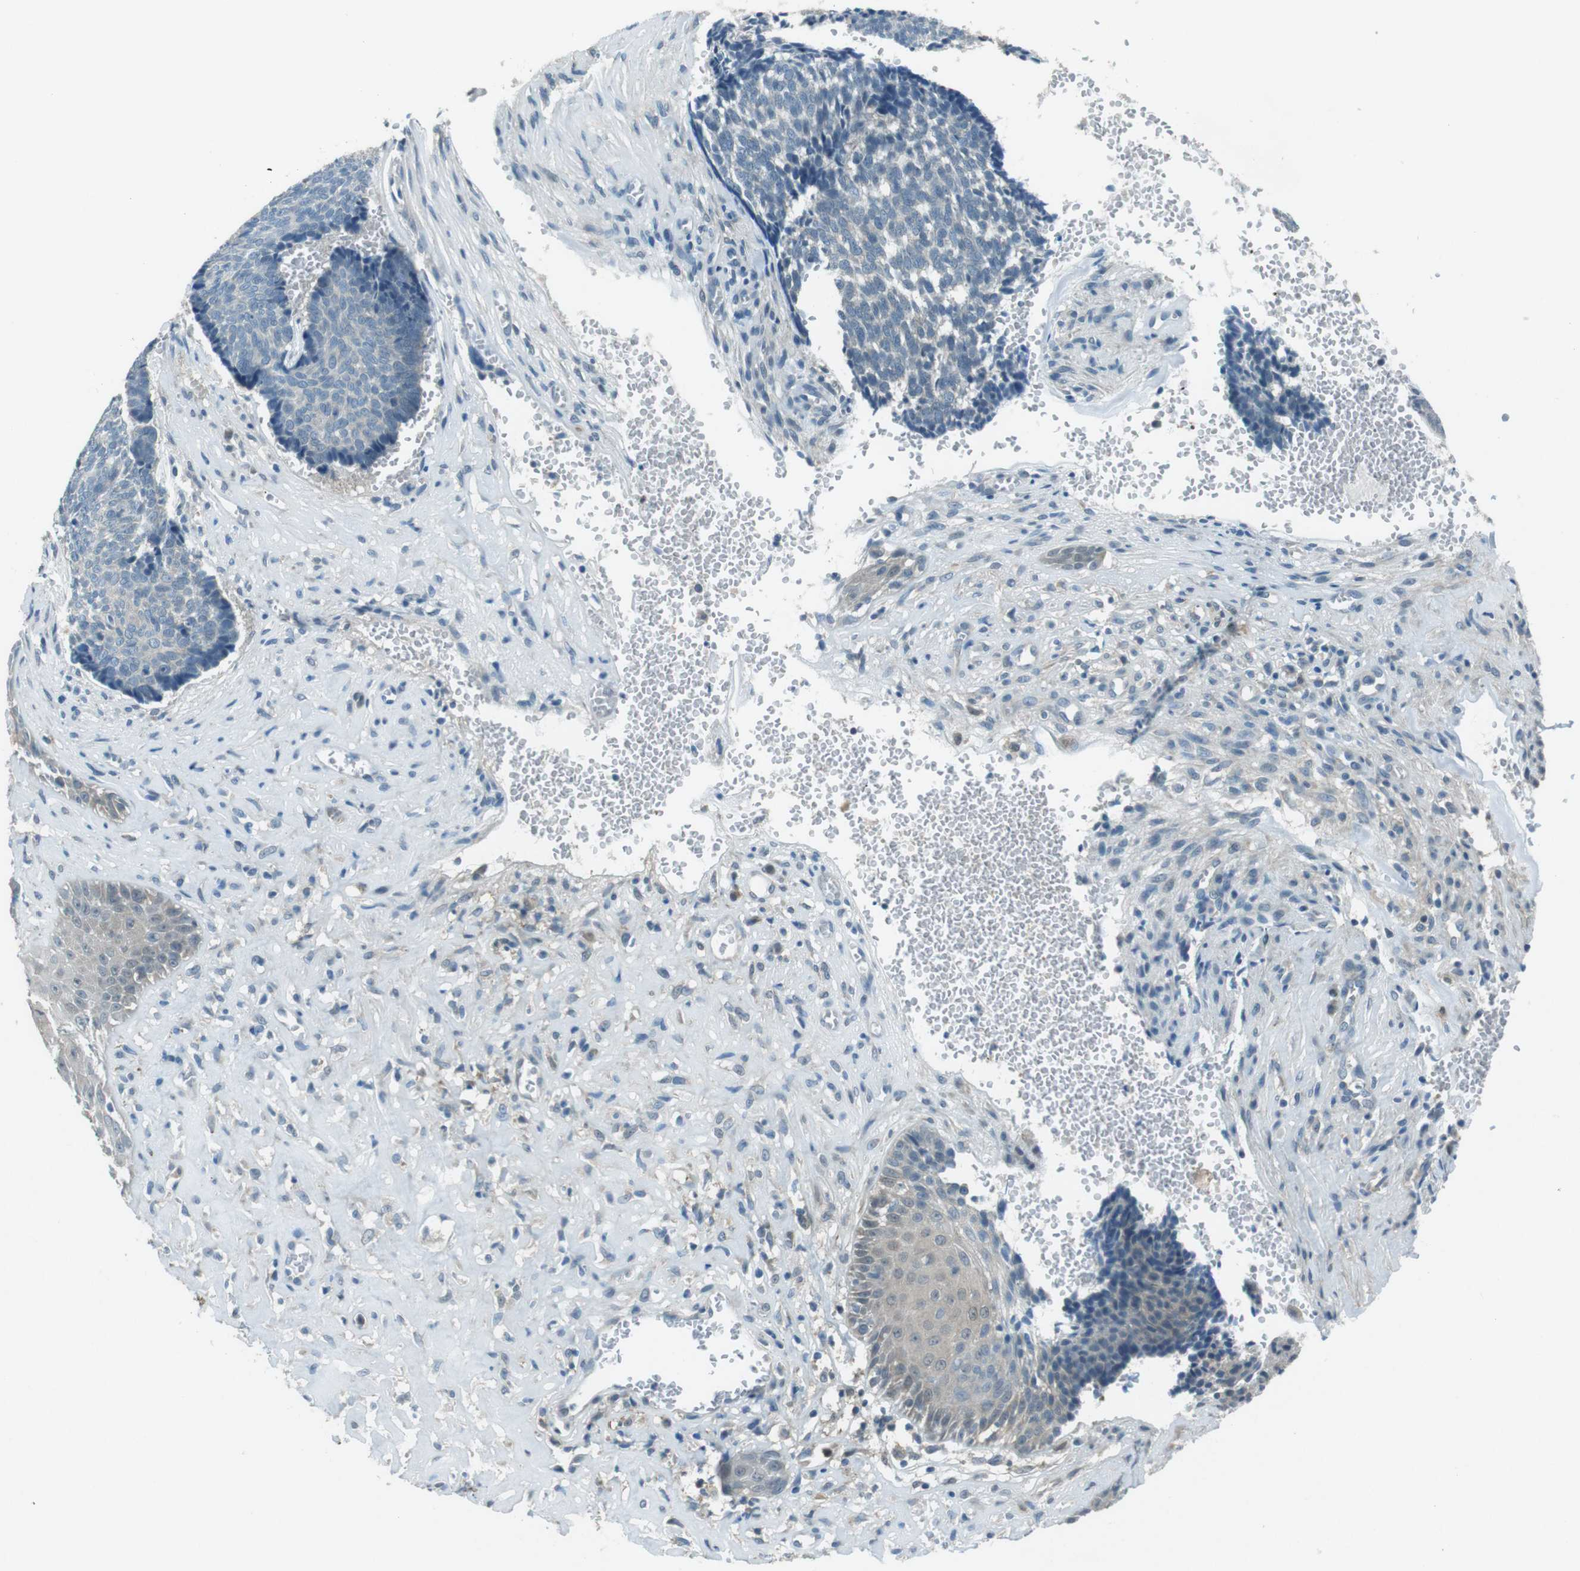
{"staining": {"intensity": "negative", "quantity": "none", "location": "none"}, "tissue": "skin cancer", "cell_type": "Tumor cells", "image_type": "cancer", "snomed": [{"axis": "morphology", "description": "Basal cell carcinoma"}, {"axis": "topography", "description": "Skin"}], "caption": "Immunohistochemistry (IHC) image of human skin basal cell carcinoma stained for a protein (brown), which demonstrates no positivity in tumor cells.", "gene": "MFAP3", "patient": {"sex": "male", "age": 84}}